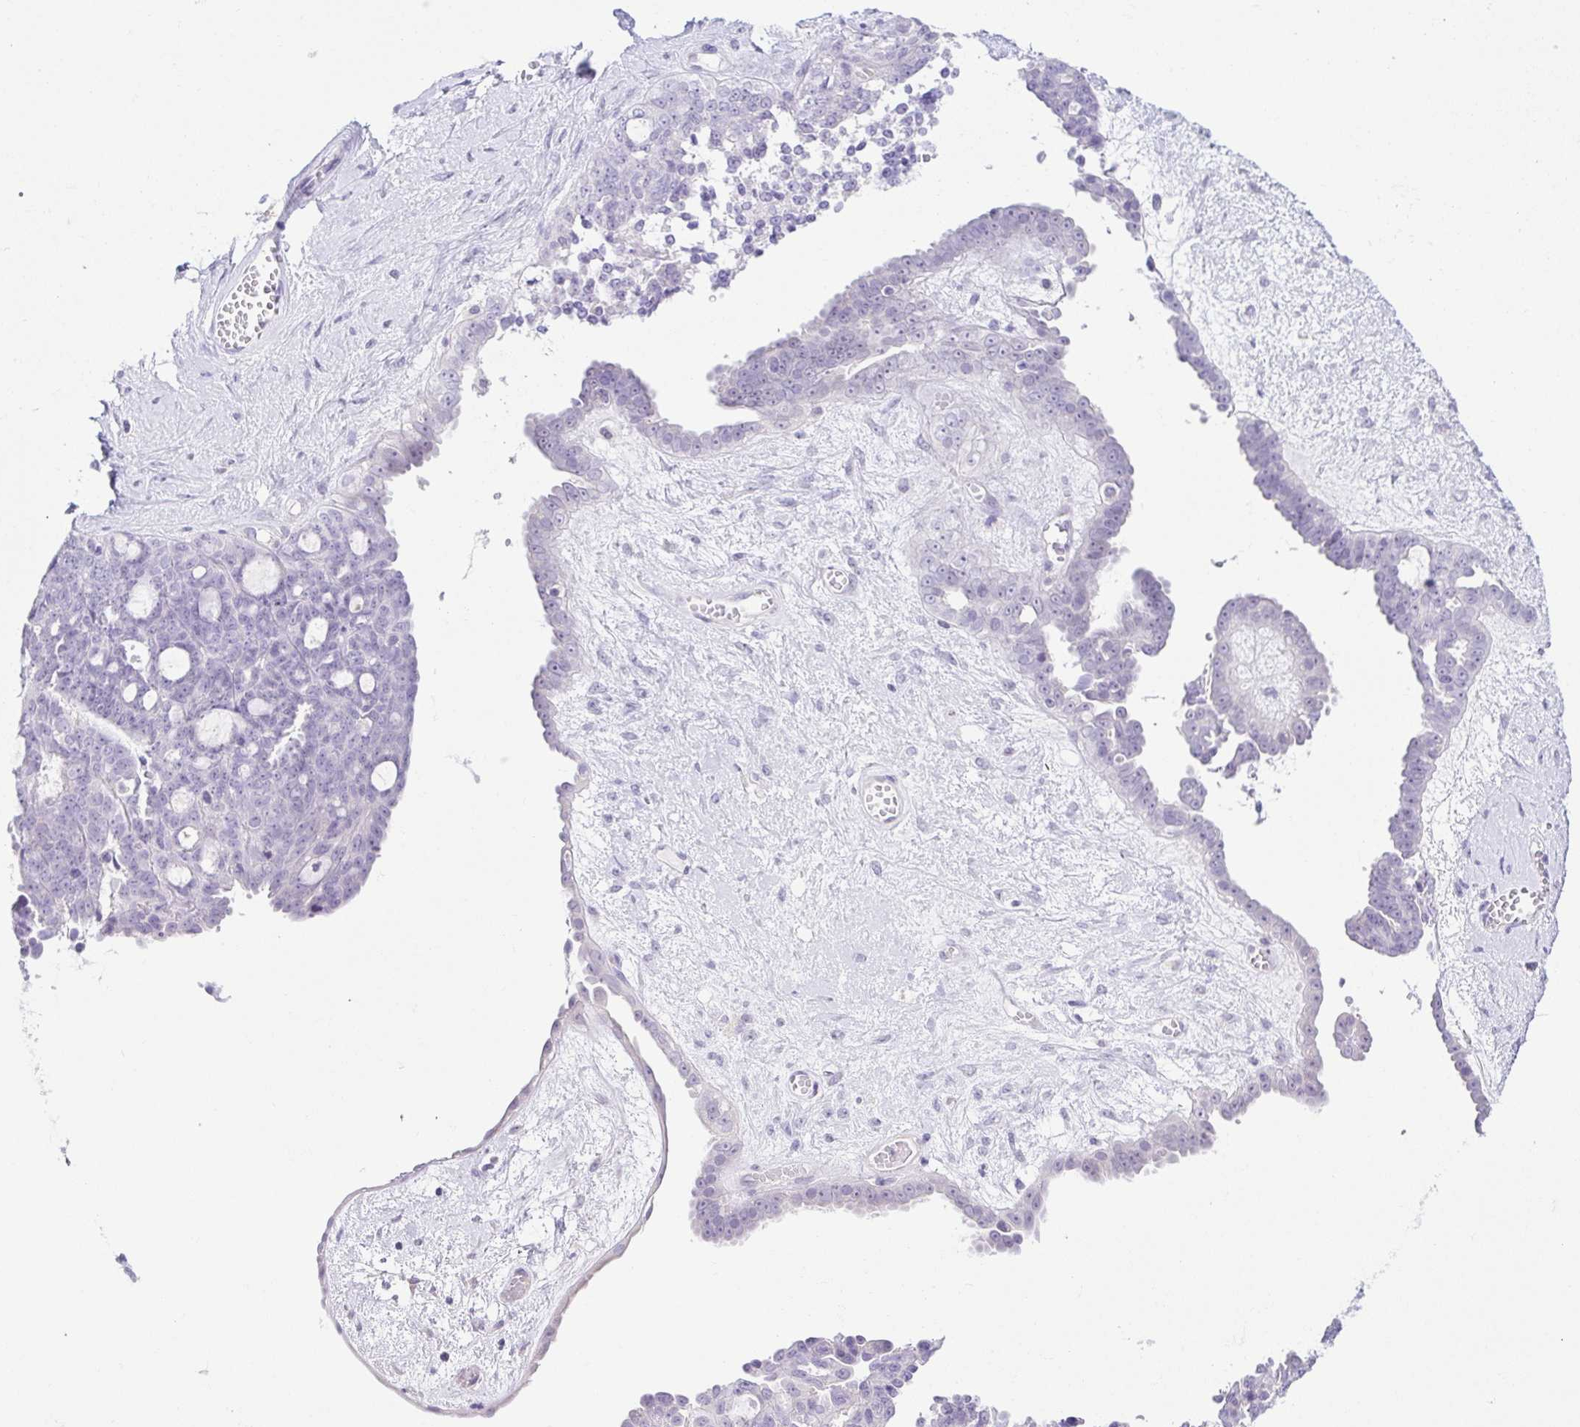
{"staining": {"intensity": "negative", "quantity": "none", "location": "none"}, "tissue": "ovarian cancer", "cell_type": "Tumor cells", "image_type": "cancer", "snomed": [{"axis": "morphology", "description": "Cystadenocarcinoma, serous, NOS"}, {"axis": "topography", "description": "Ovary"}], "caption": "Immunohistochemistry histopathology image of ovarian cancer (serous cystadenocarcinoma) stained for a protein (brown), which exhibits no expression in tumor cells.", "gene": "KRTDAP", "patient": {"sex": "female", "age": 71}}